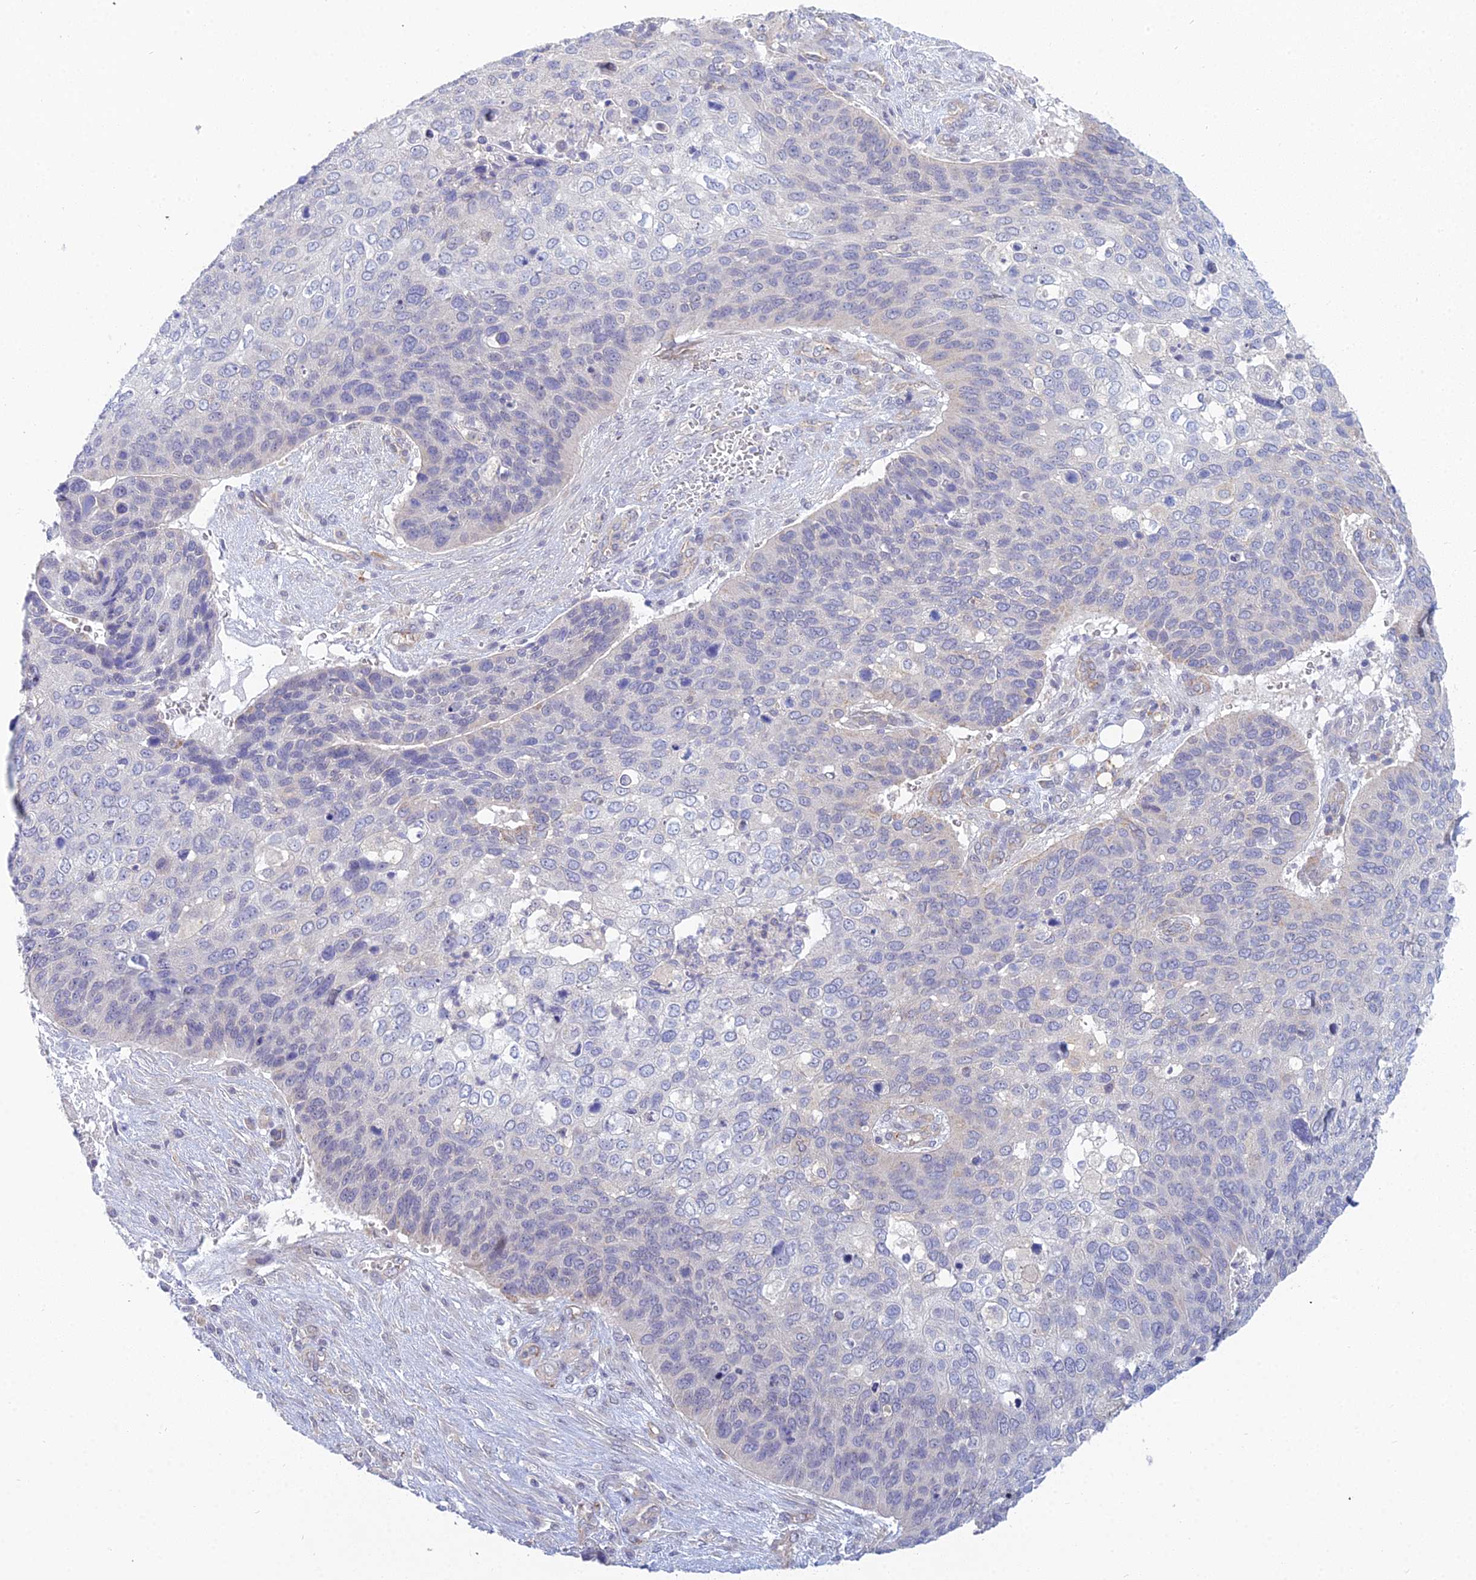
{"staining": {"intensity": "moderate", "quantity": "<25%", "location": "nuclear"}, "tissue": "skin cancer", "cell_type": "Tumor cells", "image_type": "cancer", "snomed": [{"axis": "morphology", "description": "Basal cell carcinoma"}, {"axis": "topography", "description": "Skin"}], "caption": "Immunohistochemical staining of skin basal cell carcinoma shows moderate nuclear protein positivity in approximately <25% of tumor cells. The staining was performed using DAB to visualize the protein expression in brown, while the nuclei were stained in blue with hematoxylin (Magnification: 20x).", "gene": "METTL26", "patient": {"sex": "female", "age": 74}}